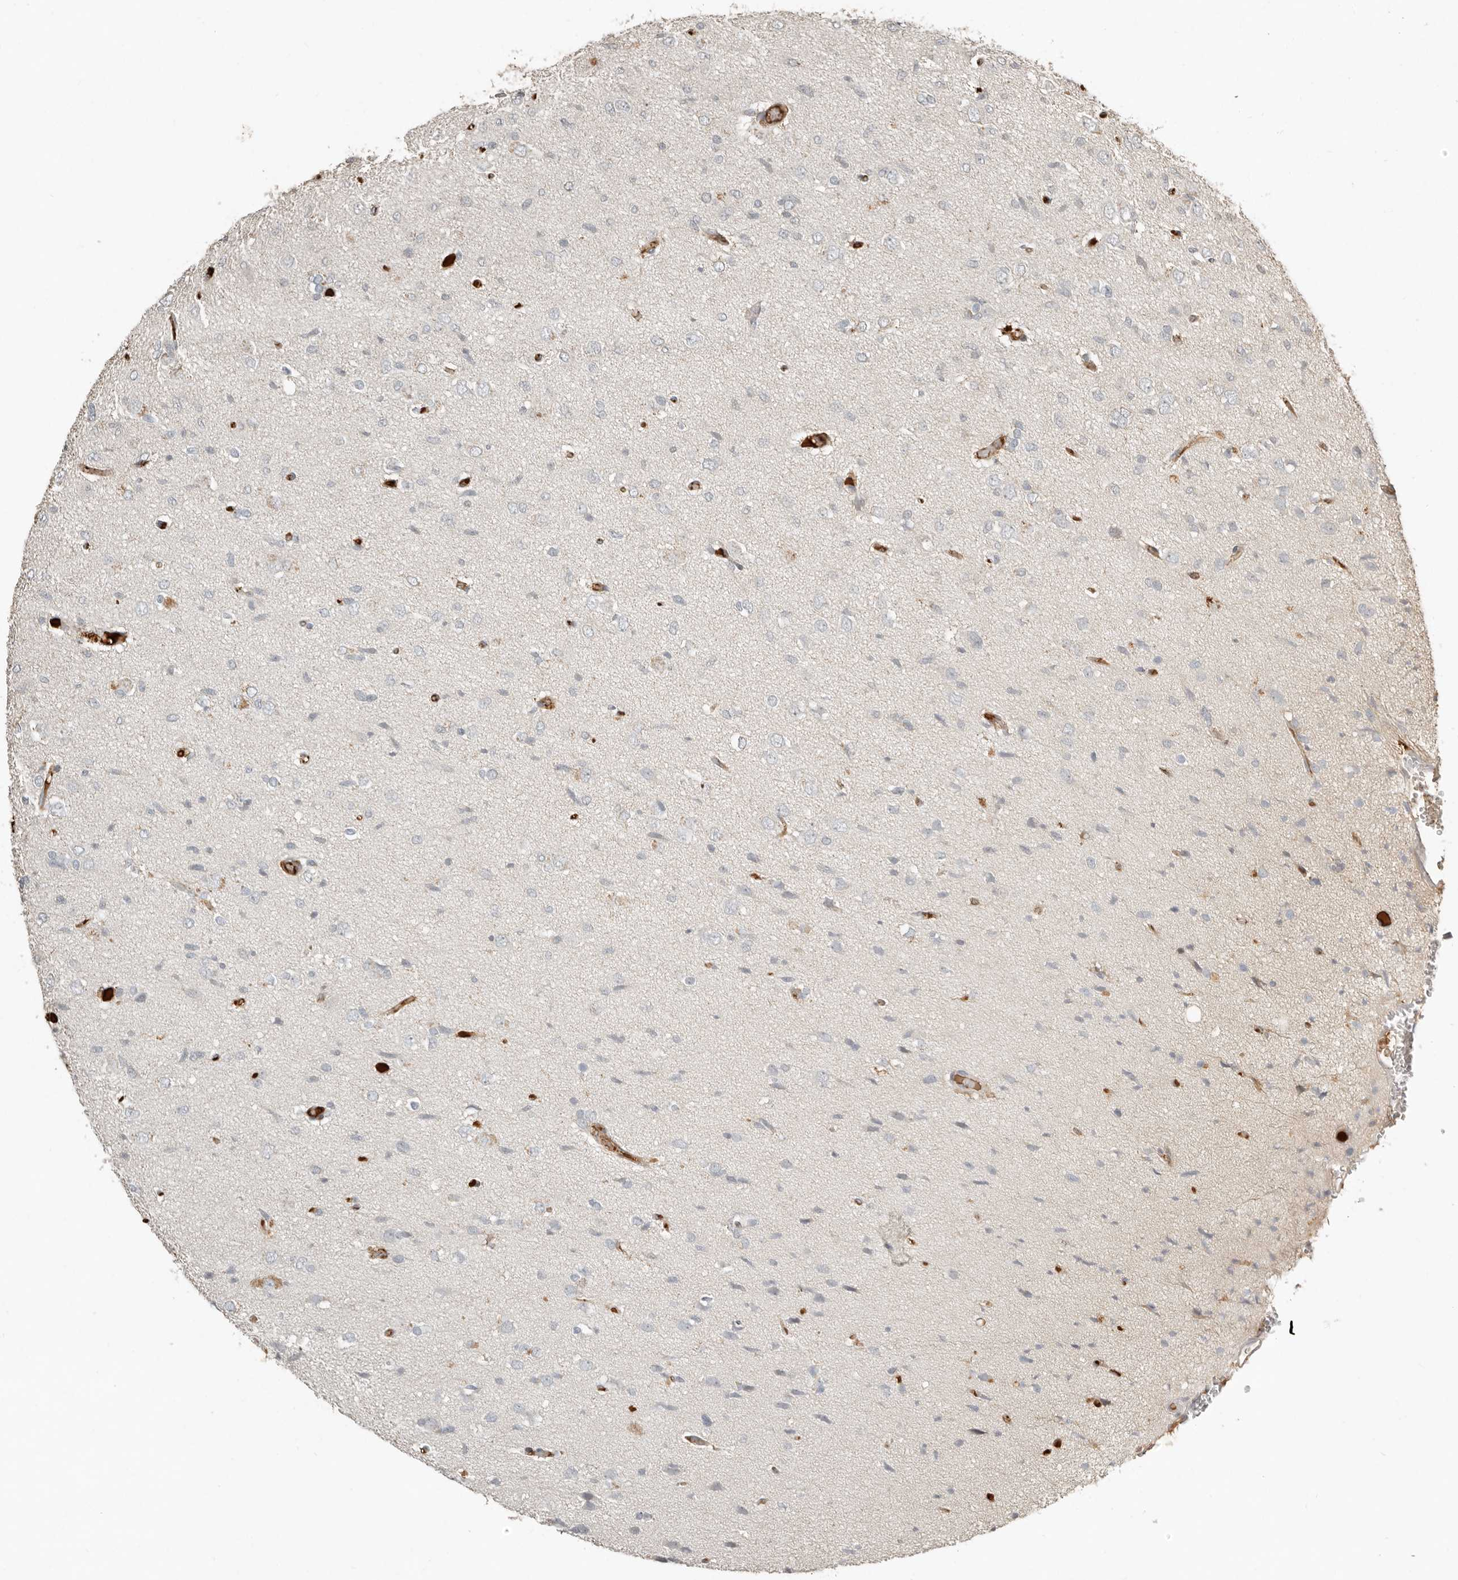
{"staining": {"intensity": "negative", "quantity": "none", "location": "none"}, "tissue": "glioma", "cell_type": "Tumor cells", "image_type": "cancer", "snomed": [{"axis": "morphology", "description": "Glioma, malignant, High grade"}, {"axis": "topography", "description": "Brain"}], "caption": "Tumor cells show no significant protein positivity in glioma. The staining is performed using DAB (3,3'-diaminobenzidine) brown chromogen with nuclei counter-stained in using hematoxylin.", "gene": "KLHL38", "patient": {"sex": "female", "age": 59}}